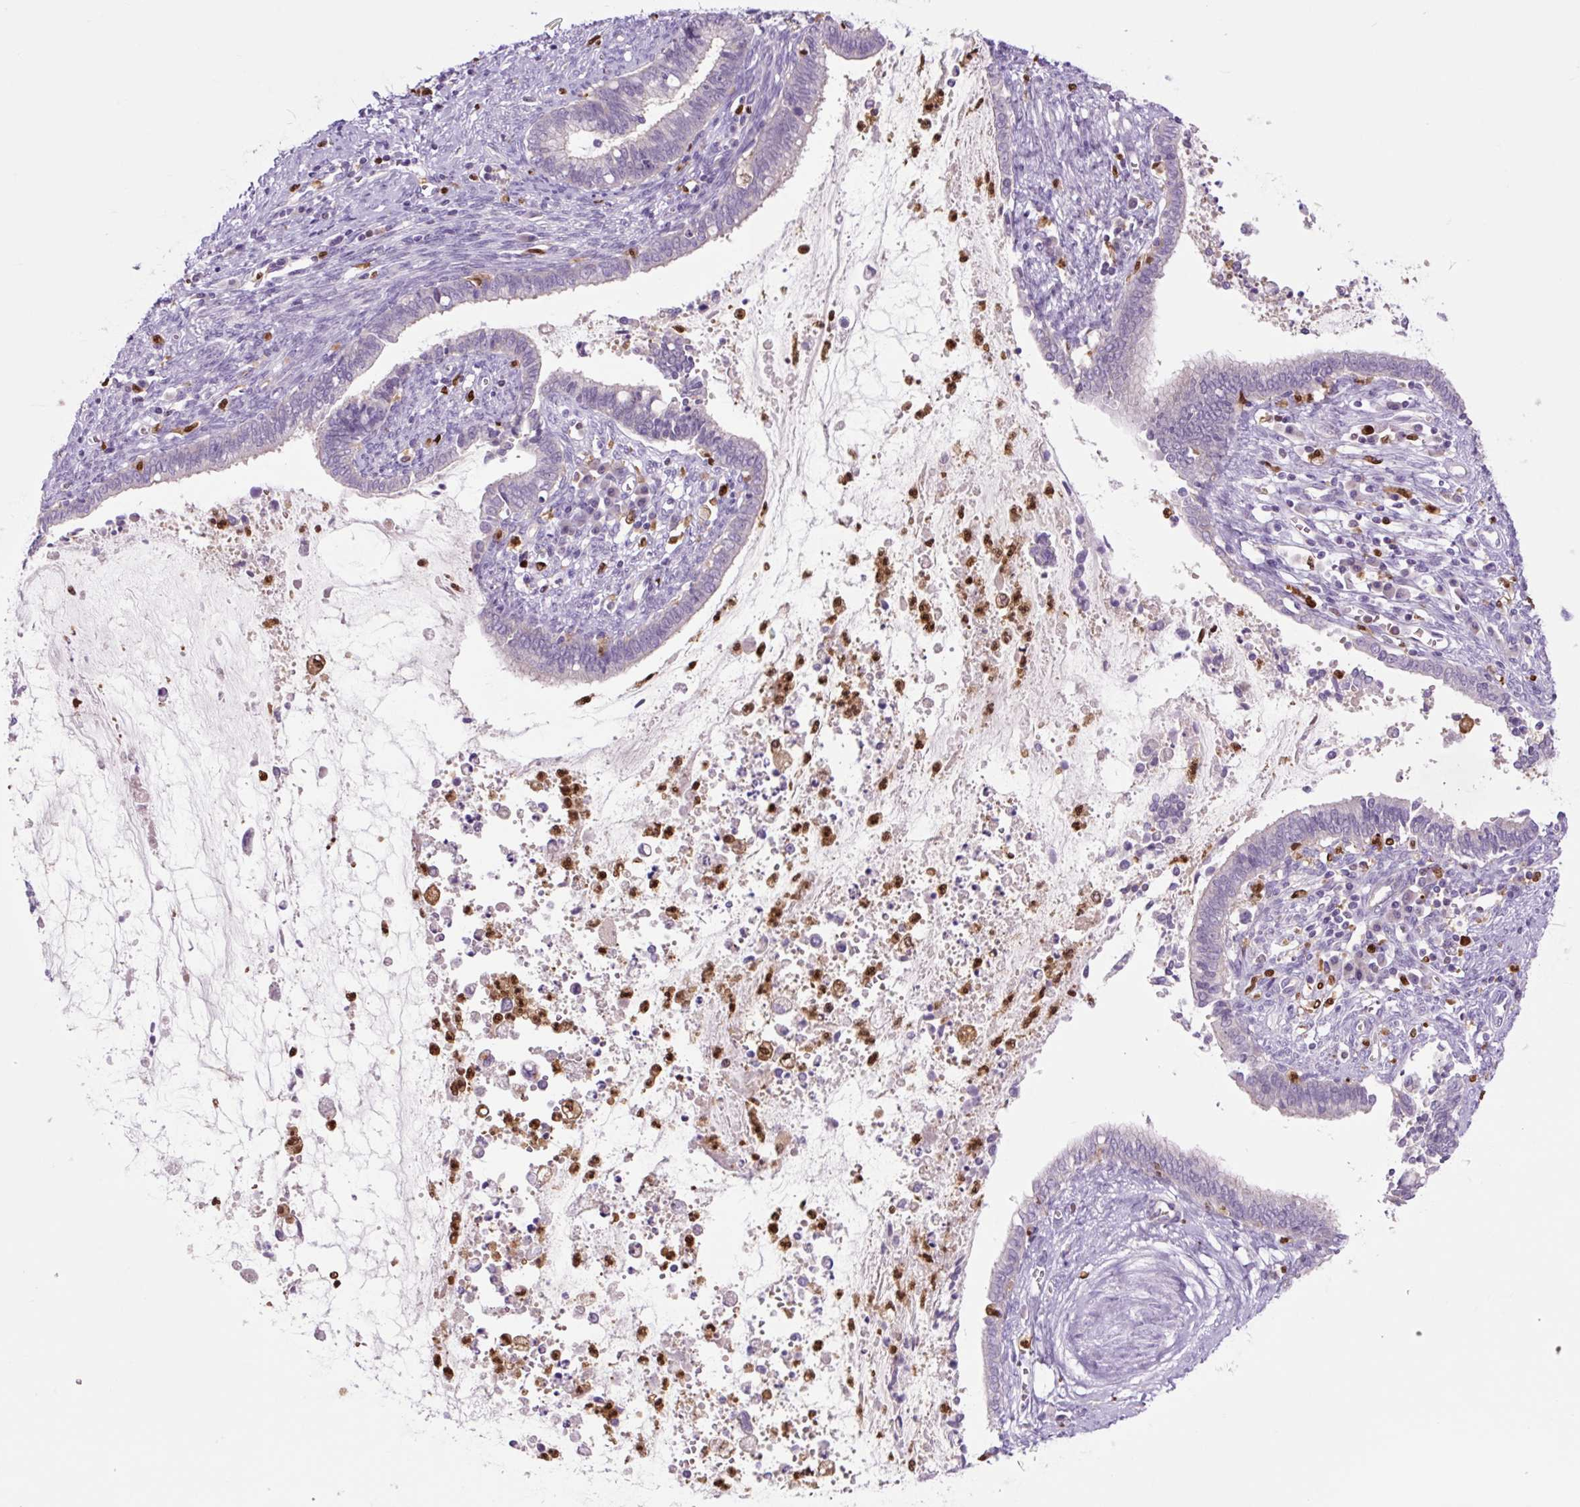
{"staining": {"intensity": "negative", "quantity": "none", "location": "none"}, "tissue": "cervical cancer", "cell_type": "Tumor cells", "image_type": "cancer", "snomed": [{"axis": "morphology", "description": "Adenocarcinoma, NOS"}, {"axis": "topography", "description": "Cervix"}], "caption": "Immunohistochemistry (IHC) of human cervical cancer (adenocarcinoma) displays no staining in tumor cells.", "gene": "SPI1", "patient": {"sex": "female", "age": 44}}